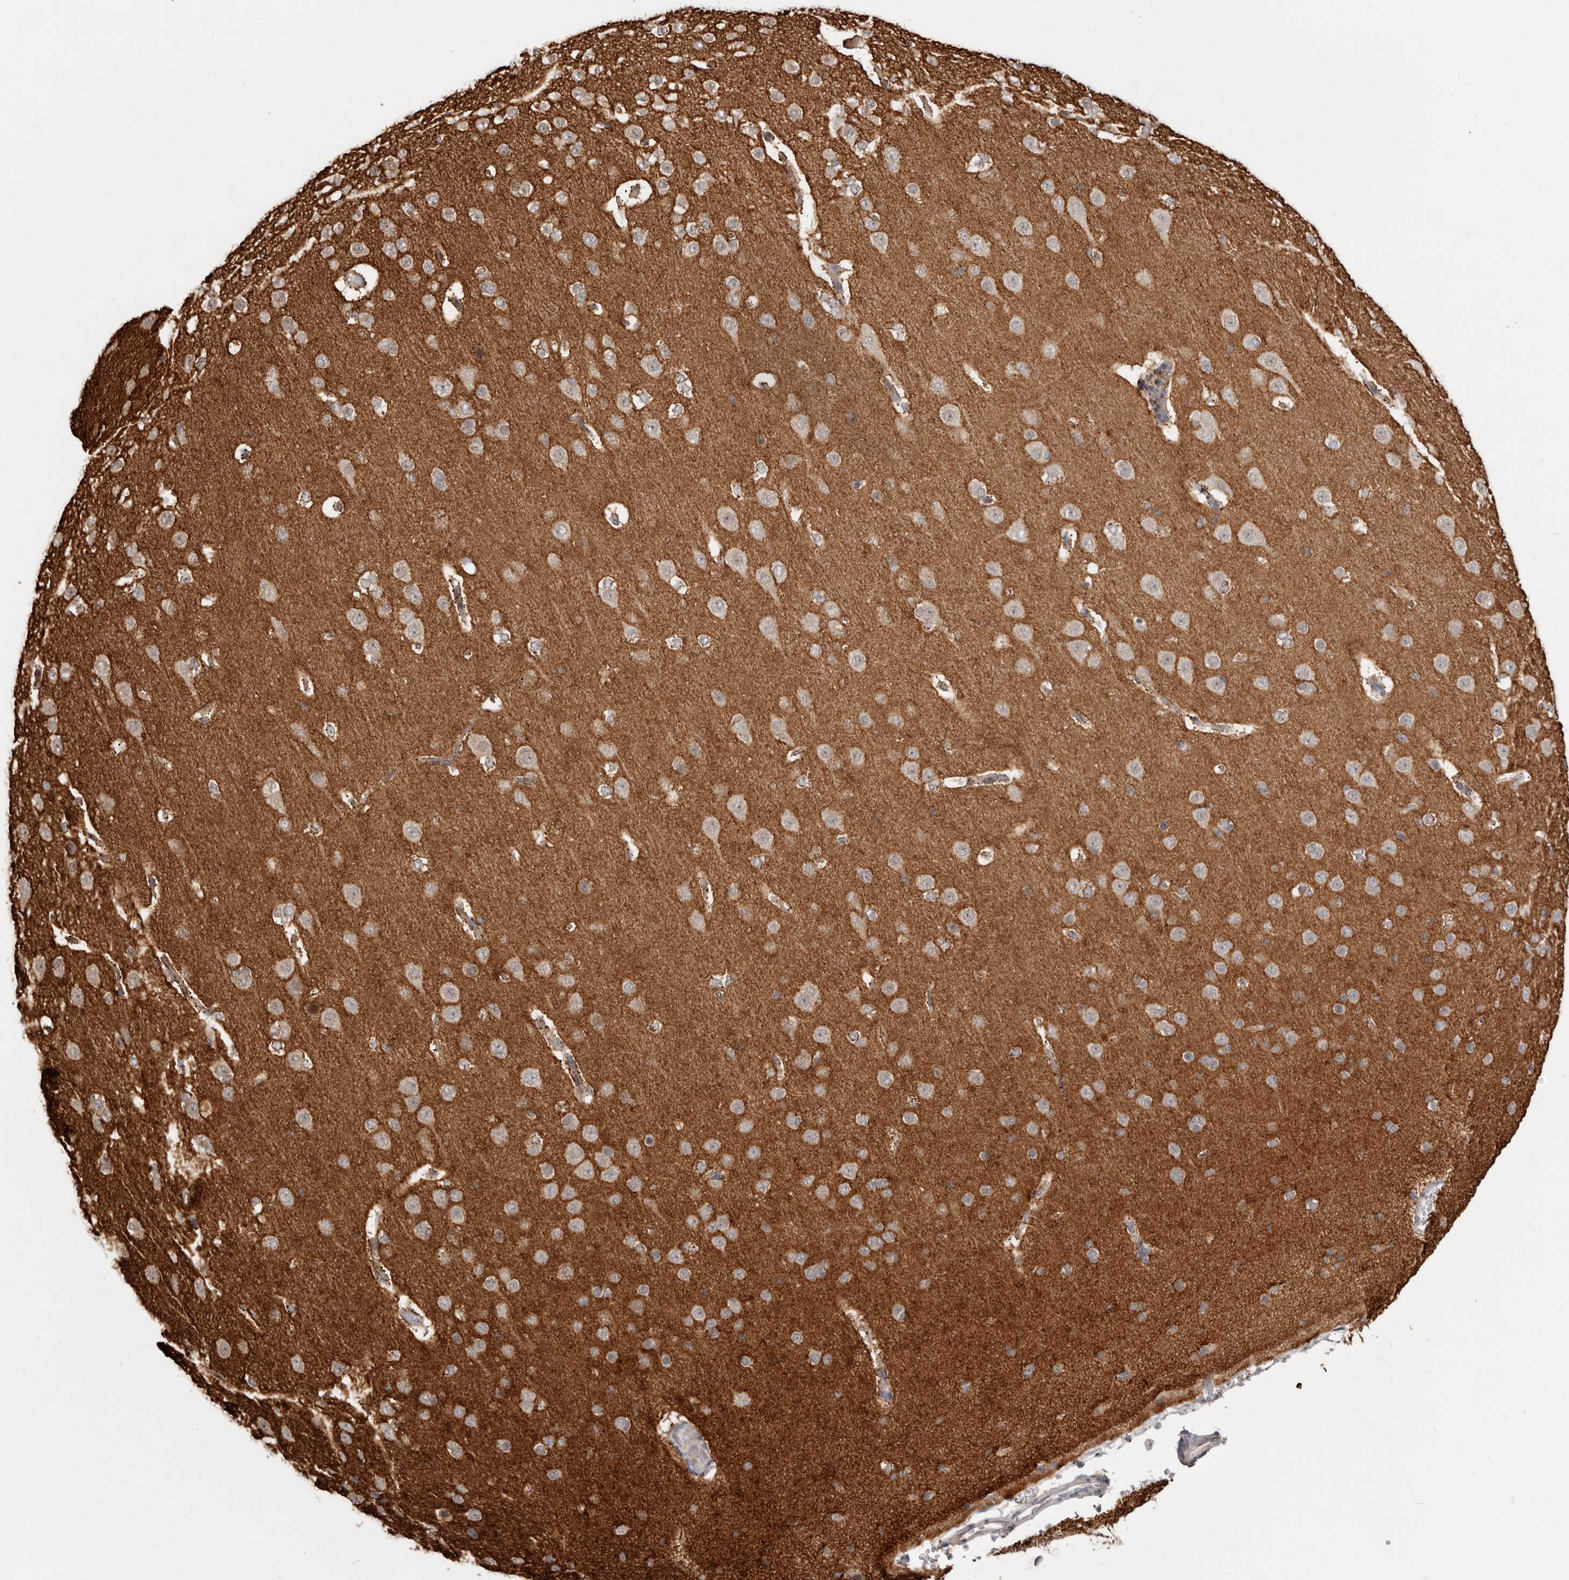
{"staining": {"intensity": "weak", "quantity": "25%-75%", "location": "cytoplasmic/membranous"}, "tissue": "cerebral cortex", "cell_type": "Endothelial cells", "image_type": "normal", "snomed": [{"axis": "morphology", "description": "Normal tissue, NOS"}, {"axis": "morphology", "description": "Developmental malformation"}, {"axis": "topography", "description": "Cerebral cortex"}], "caption": "Immunohistochemical staining of normal human cerebral cortex demonstrates weak cytoplasmic/membranous protein staining in approximately 25%-75% of endothelial cells.", "gene": "SZT2", "patient": {"sex": "female", "age": 30}}